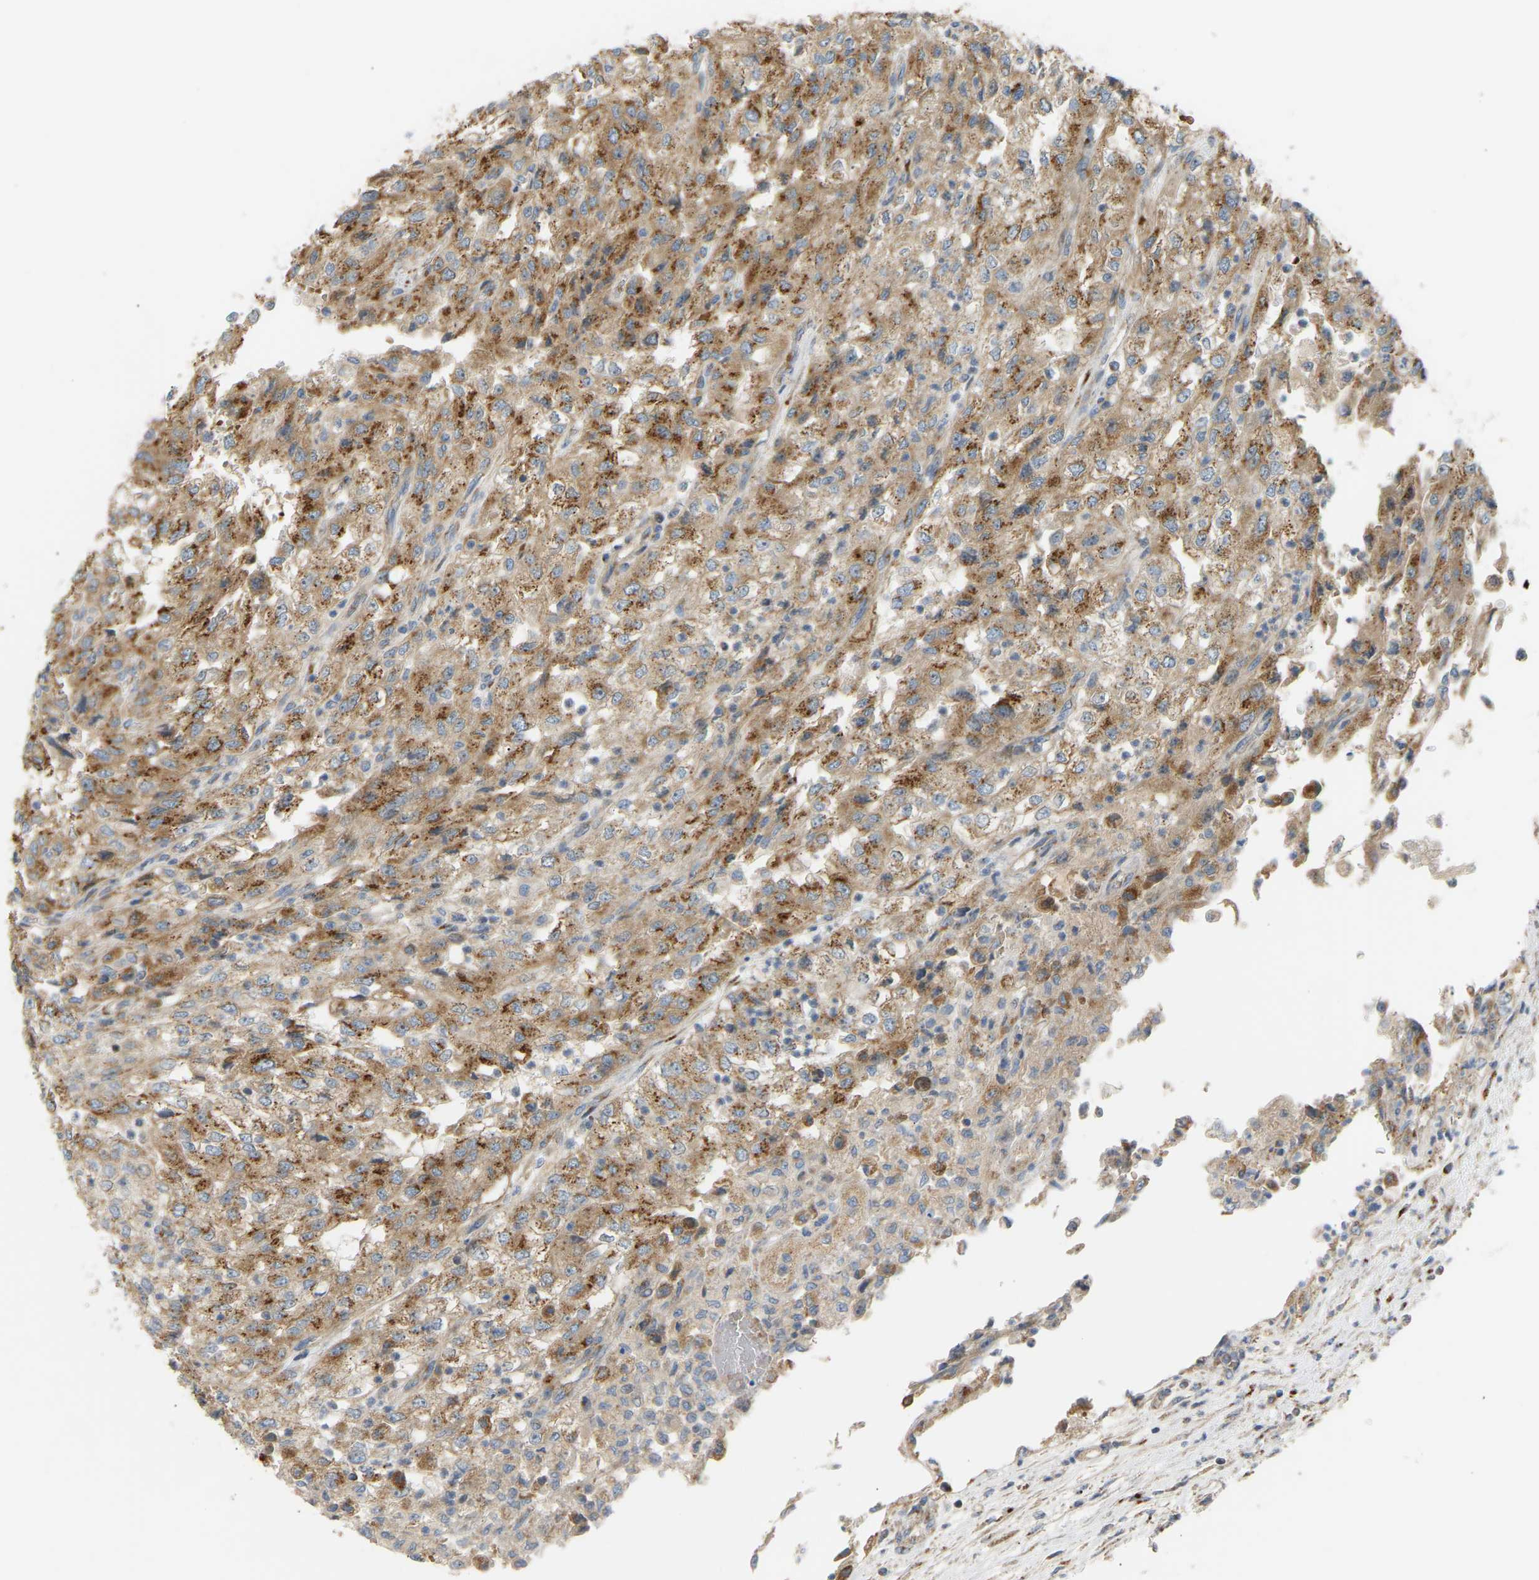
{"staining": {"intensity": "strong", "quantity": ">75%", "location": "cytoplasmic/membranous"}, "tissue": "renal cancer", "cell_type": "Tumor cells", "image_type": "cancer", "snomed": [{"axis": "morphology", "description": "Adenocarcinoma, NOS"}, {"axis": "topography", "description": "Kidney"}], "caption": "Immunohistochemistry image of adenocarcinoma (renal) stained for a protein (brown), which displays high levels of strong cytoplasmic/membranous positivity in about >75% of tumor cells.", "gene": "YIPF2", "patient": {"sex": "female", "age": 54}}